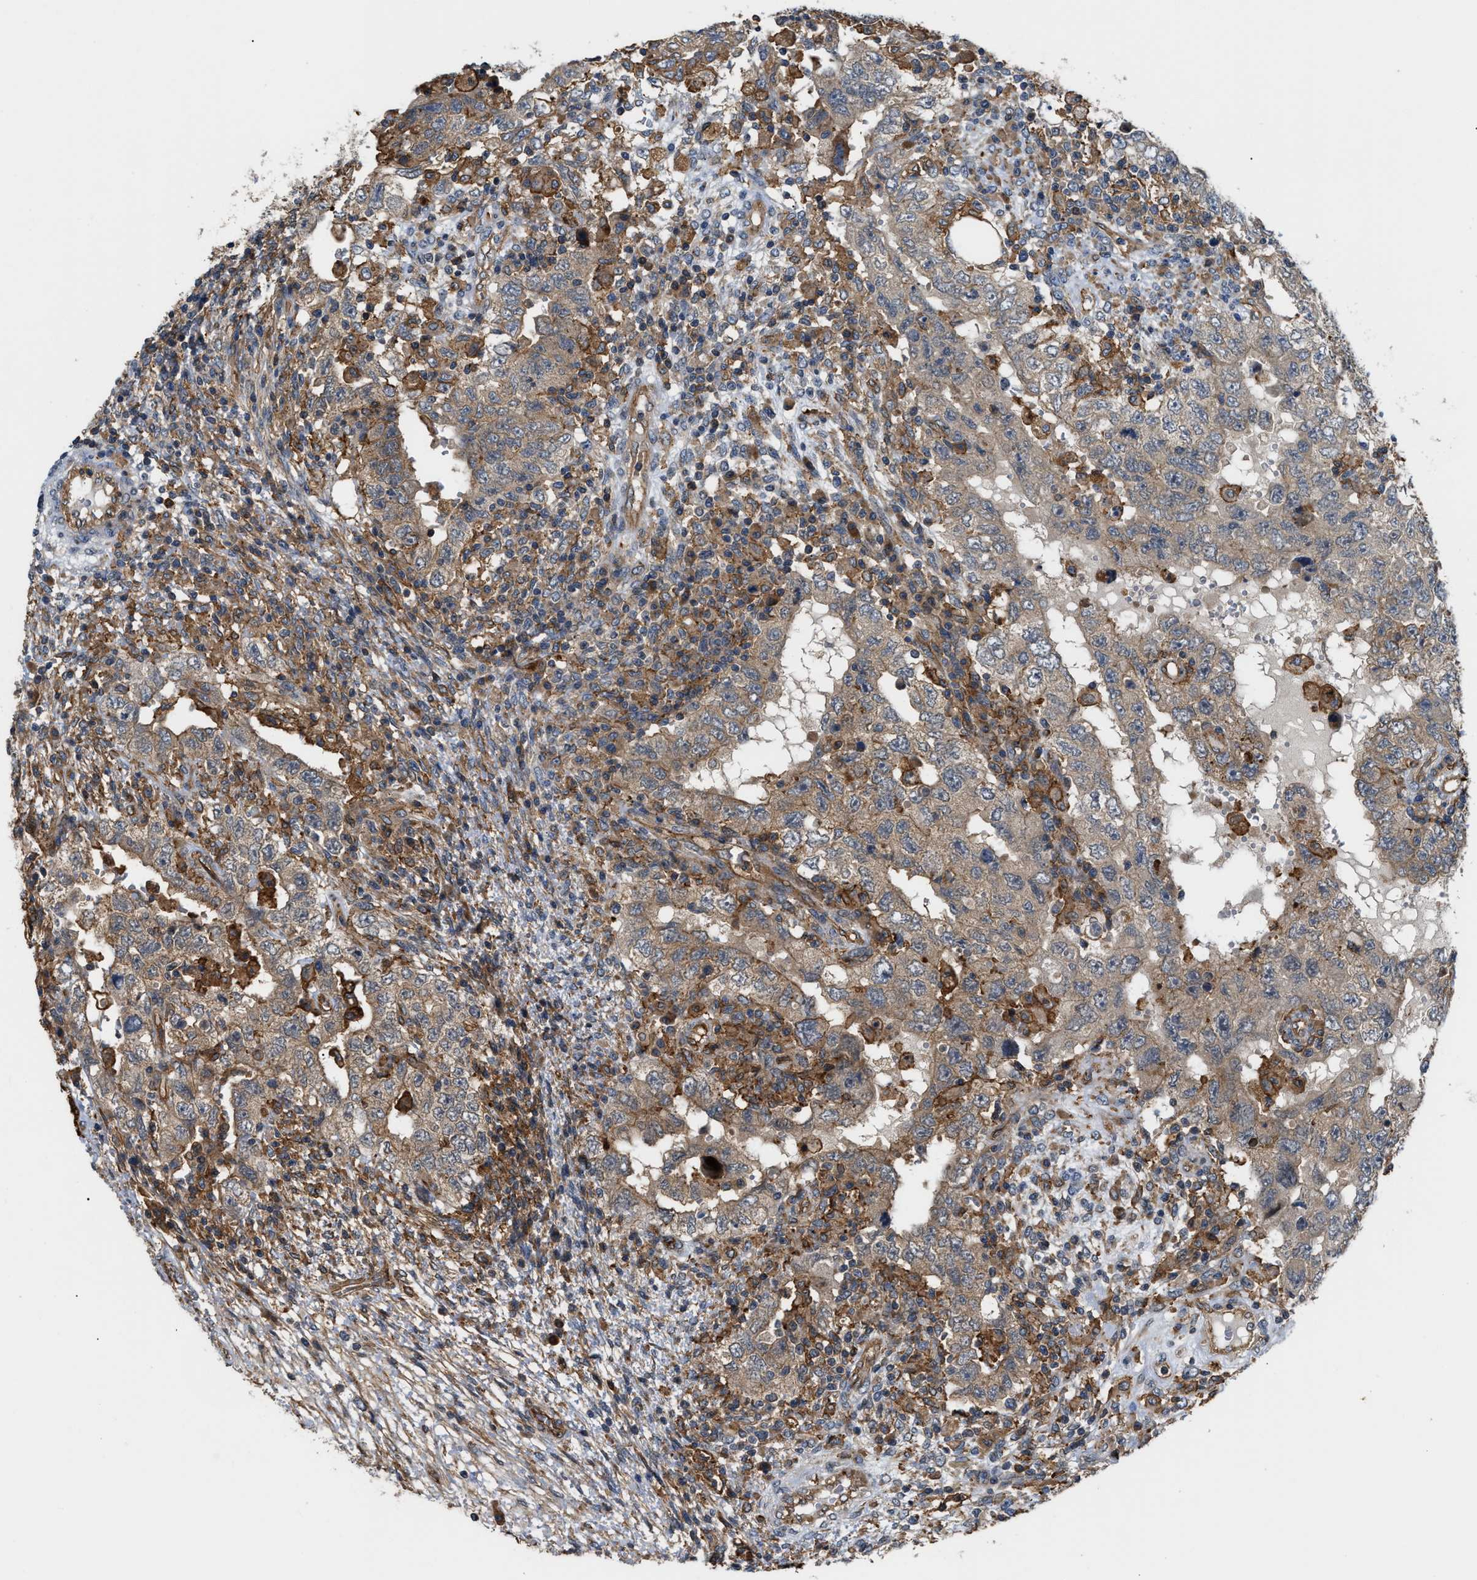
{"staining": {"intensity": "moderate", "quantity": ">75%", "location": "cytoplasmic/membranous"}, "tissue": "testis cancer", "cell_type": "Tumor cells", "image_type": "cancer", "snomed": [{"axis": "morphology", "description": "Carcinoma, Embryonal, NOS"}, {"axis": "topography", "description": "Testis"}], "caption": "The micrograph exhibits immunohistochemical staining of testis embryonal carcinoma. There is moderate cytoplasmic/membranous staining is appreciated in about >75% of tumor cells. (DAB IHC with brightfield microscopy, high magnification).", "gene": "DDHD2", "patient": {"sex": "male", "age": 26}}